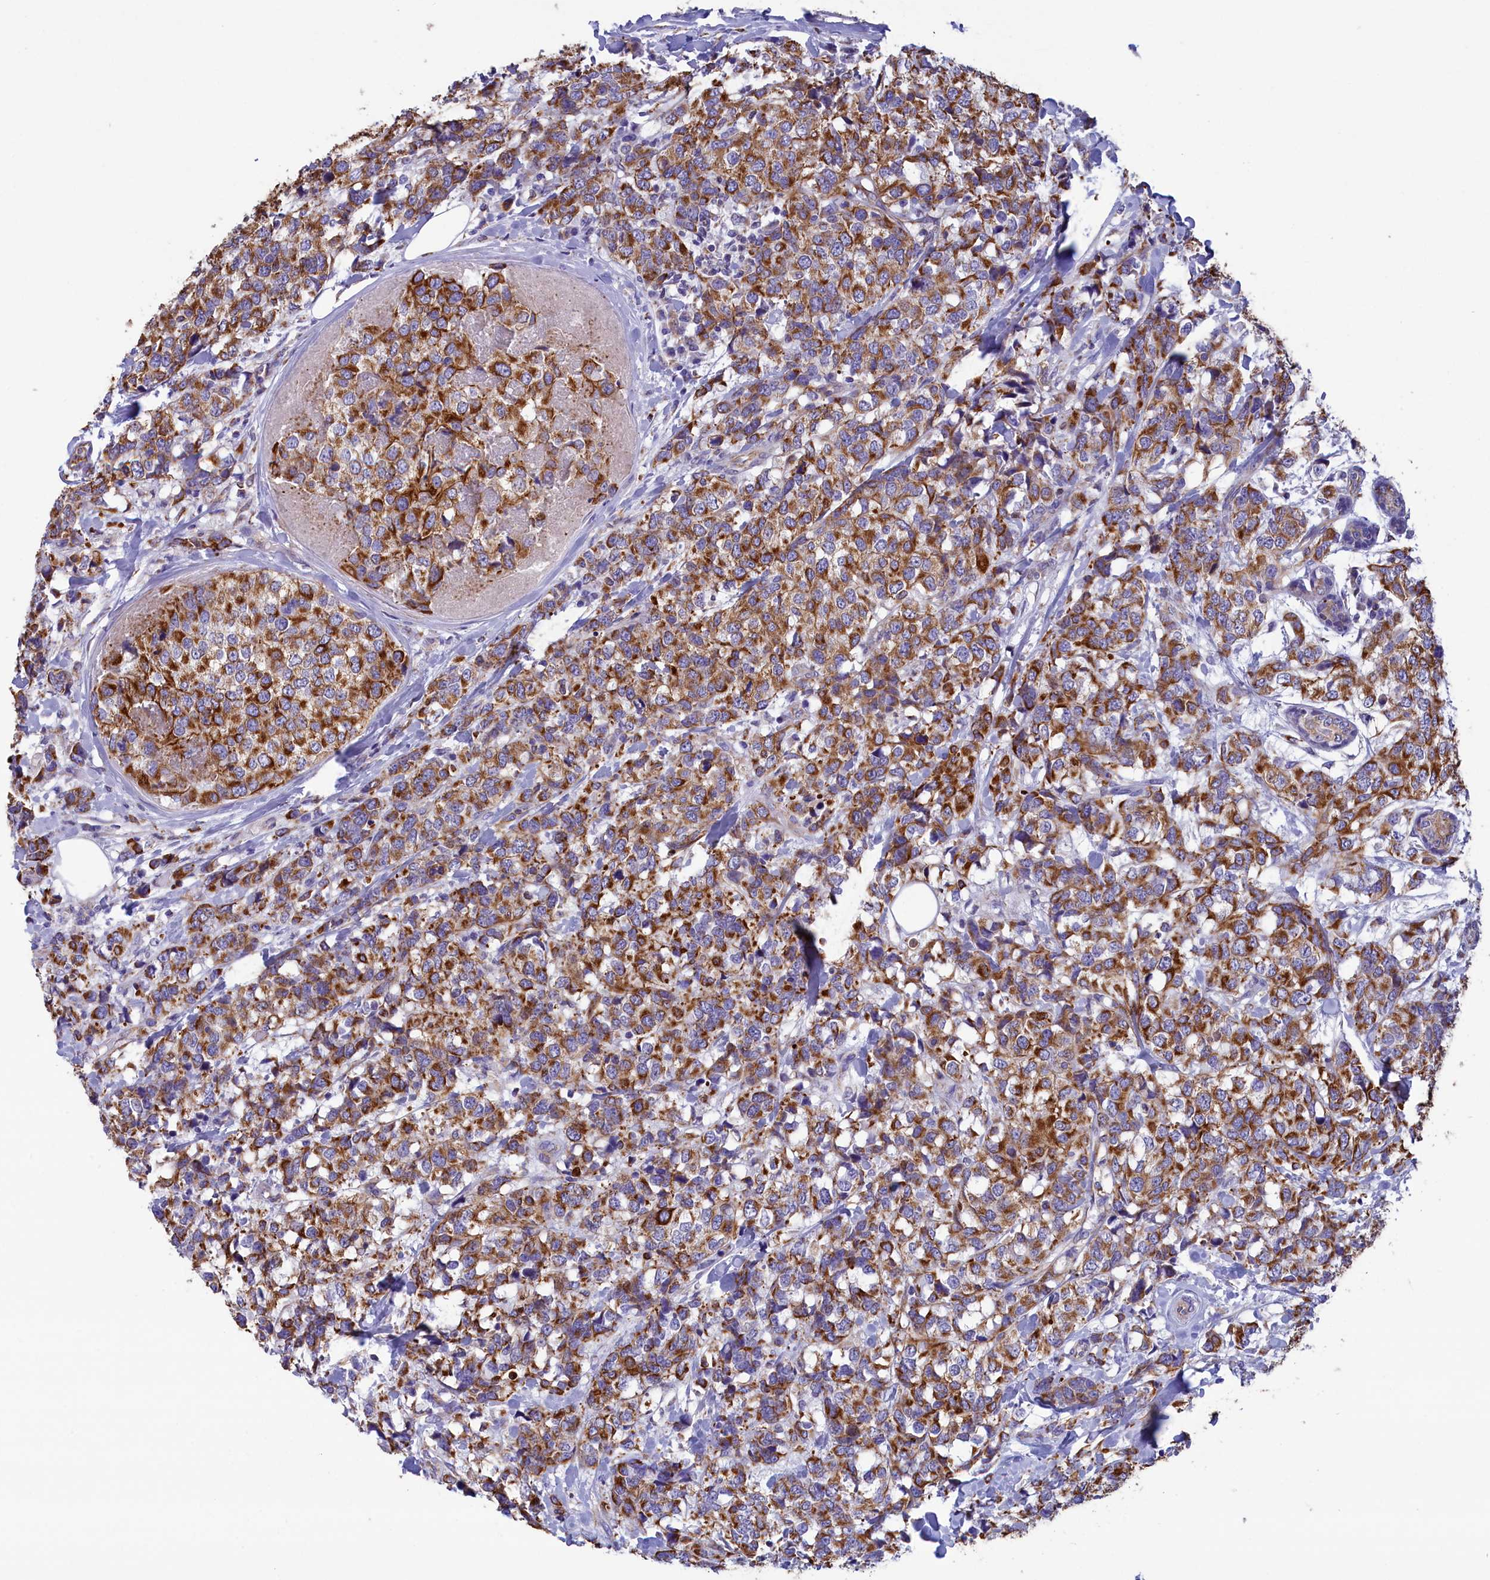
{"staining": {"intensity": "moderate", "quantity": ">75%", "location": "cytoplasmic/membranous"}, "tissue": "breast cancer", "cell_type": "Tumor cells", "image_type": "cancer", "snomed": [{"axis": "morphology", "description": "Lobular carcinoma"}, {"axis": "topography", "description": "Breast"}], "caption": "Immunohistochemical staining of human breast cancer shows medium levels of moderate cytoplasmic/membranous protein positivity in approximately >75% of tumor cells.", "gene": "GATB", "patient": {"sex": "female", "age": 59}}